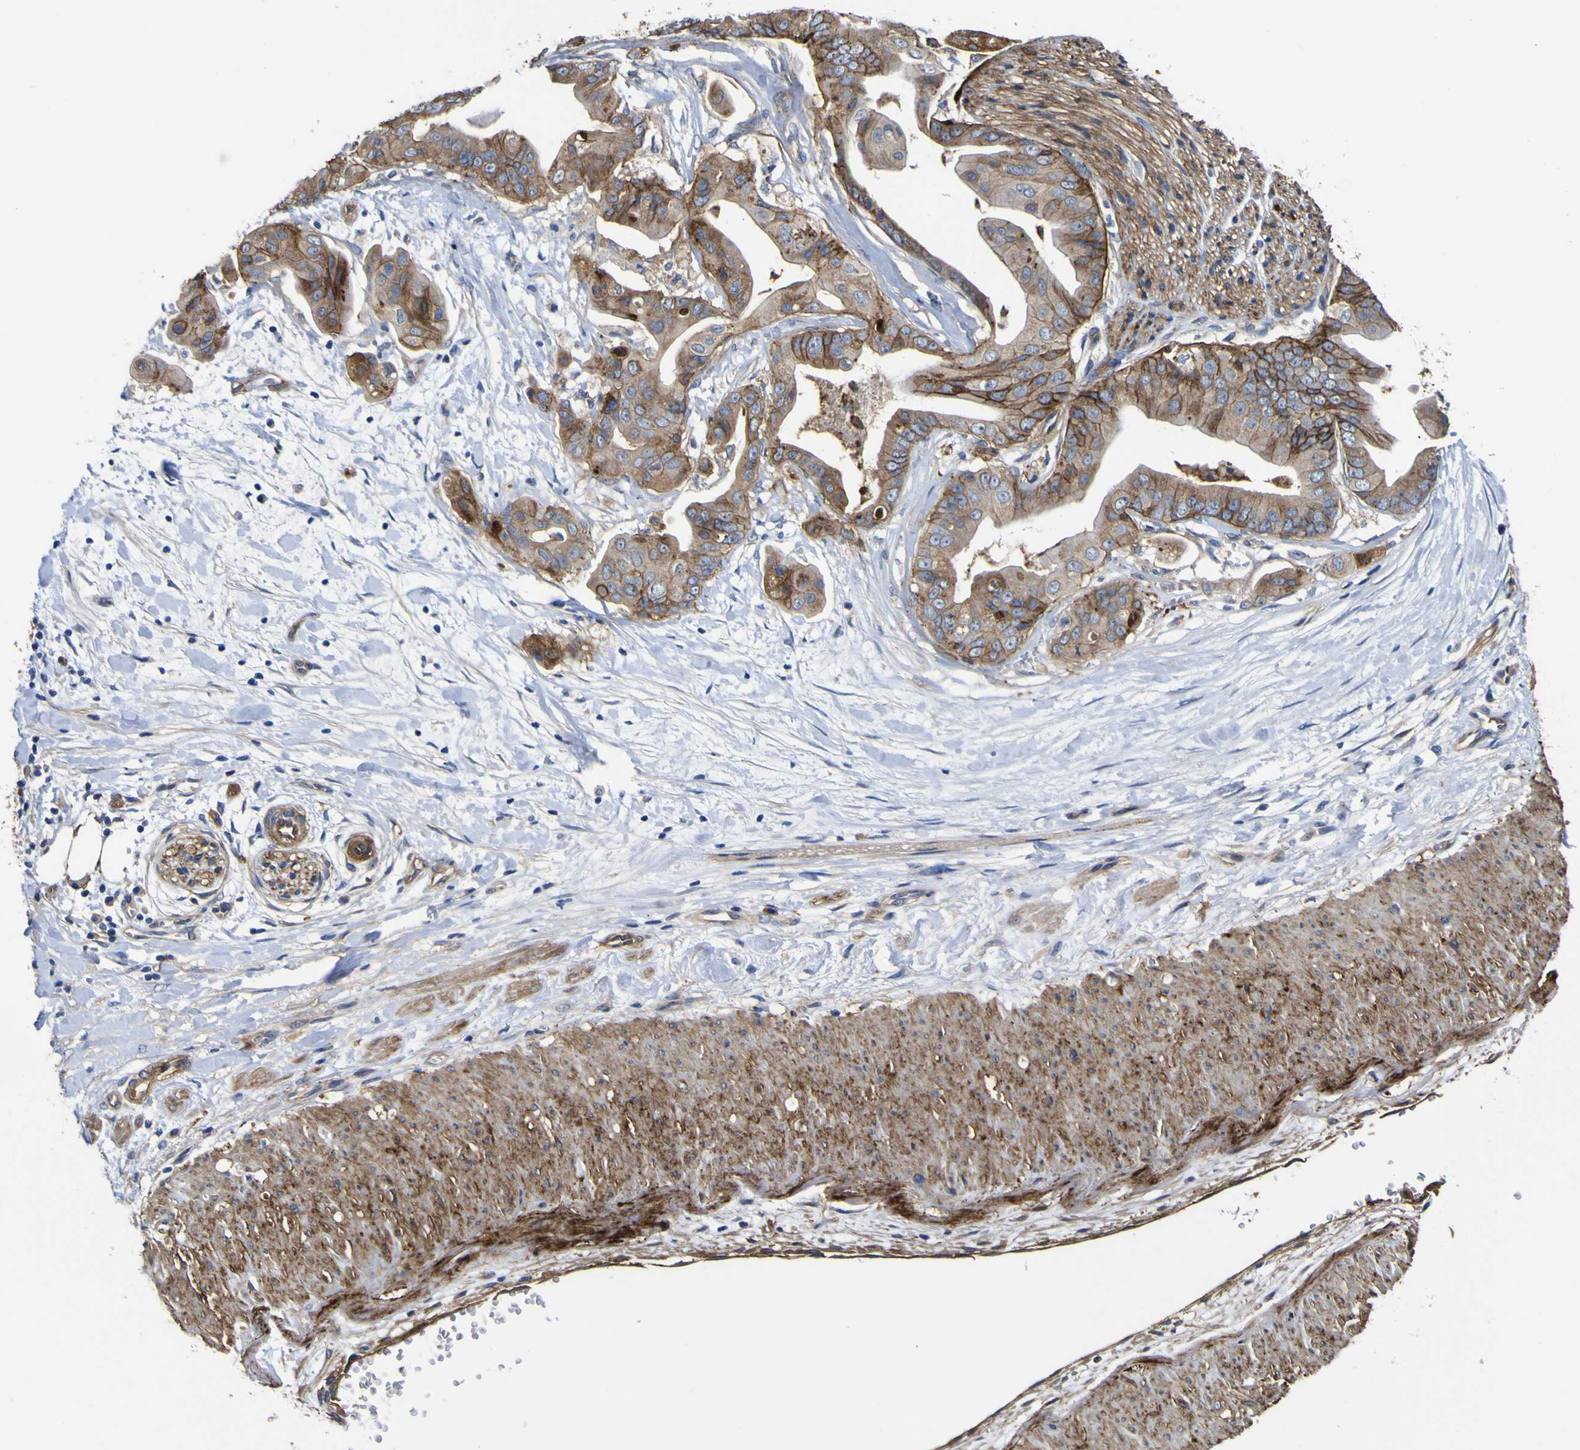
{"staining": {"intensity": "moderate", "quantity": "25%-75%", "location": "cytoplasmic/membranous"}, "tissue": "pancreatic cancer", "cell_type": "Tumor cells", "image_type": "cancer", "snomed": [{"axis": "morphology", "description": "Adenocarcinoma, NOS"}, {"axis": "topography", "description": "Pancreas"}], "caption": "Immunohistochemistry (IHC) micrograph of pancreatic cancer stained for a protein (brown), which displays medium levels of moderate cytoplasmic/membranous staining in about 25%-75% of tumor cells.", "gene": "CD151", "patient": {"sex": "female", "age": 75}}